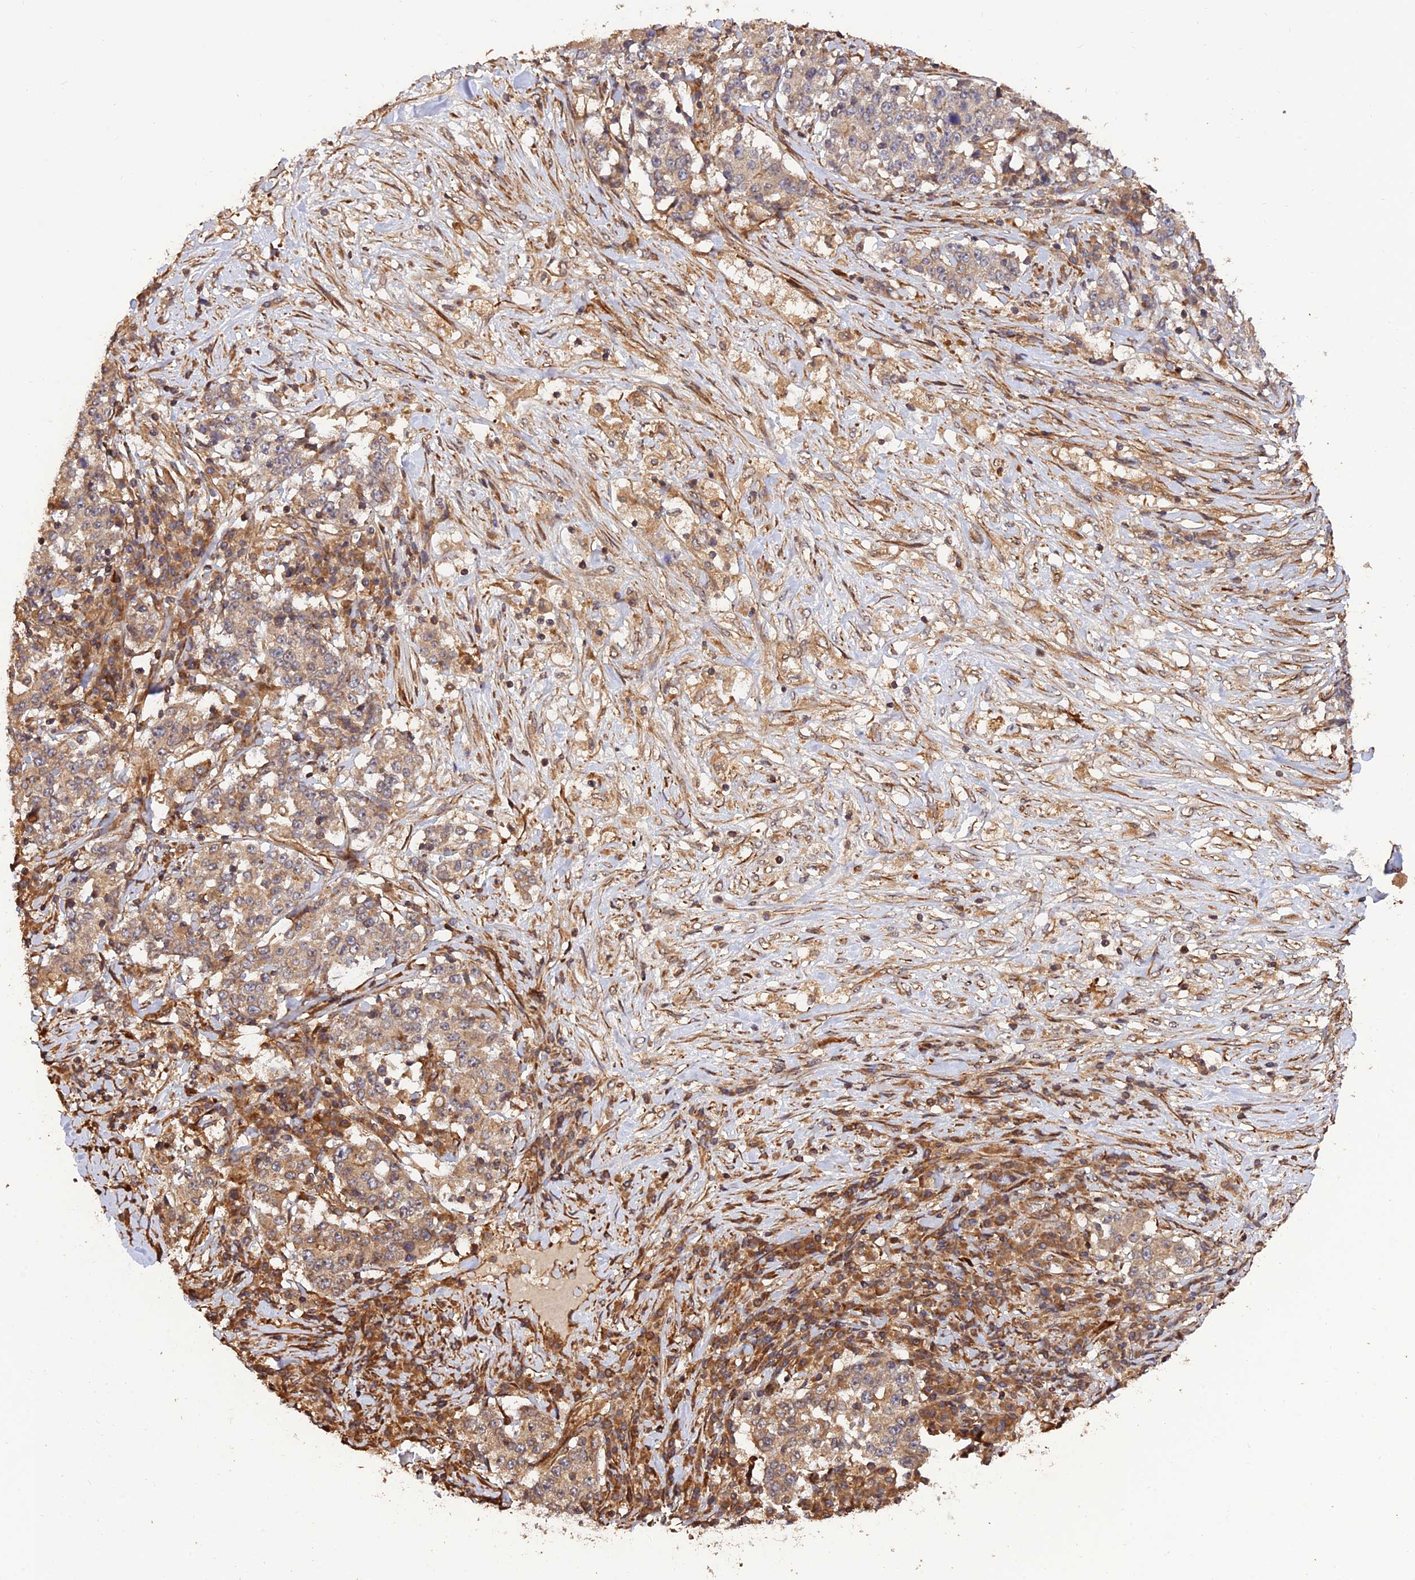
{"staining": {"intensity": "moderate", "quantity": ">75%", "location": "cytoplasmic/membranous"}, "tissue": "stomach cancer", "cell_type": "Tumor cells", "image_type": "cancer", "snomed": [{"axis": "morphology", "description": "Adenocarcinoma, NOS"}, {"axis": "topography", "description": "Stomach"}], "caption": "Protein expression analysis of human stomach cancer (adenocarcinoma) reveals moderate cytoplasmic/membranous staining in about >75% of tumor cells. Using DAB (brown) and hematoxylin (blue) stains, captured at high magnification using brightfield microscopy.", "gene": "CREBL2", "patient": {"sex": "male", "age": 59}}